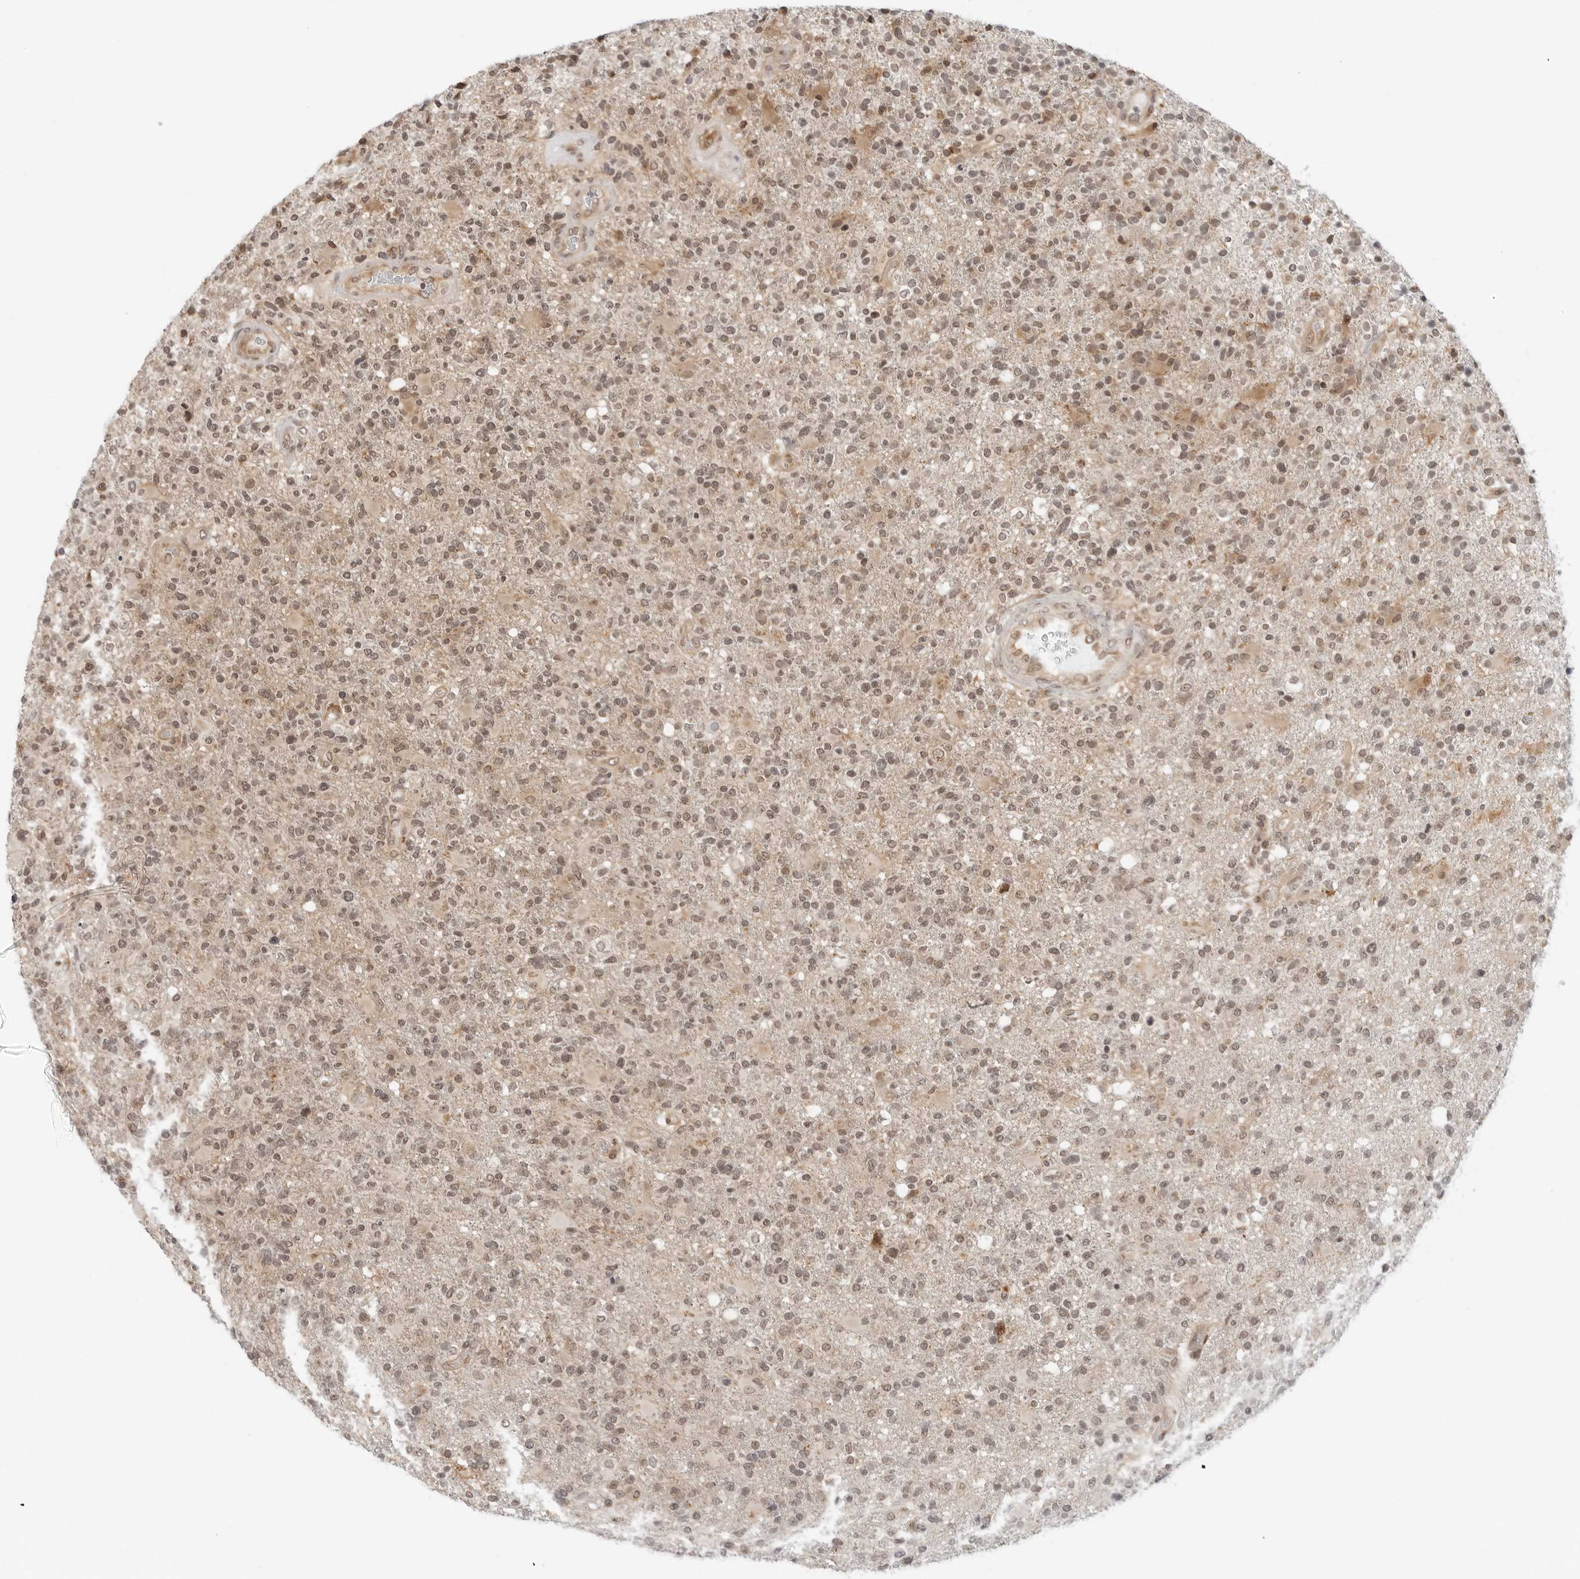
{"staining": {"intensity": "moderate", "quantity": ">75%", "location": "cytoplasmic/membranous,nuclear"}, "tissue": "glioma", "cell_type": "Tumor cells", "image_type": "cancer", "snomed": [{"axis": "morphology", "description": "Glioma, malignant, High grade"}, {"axis": "topography", "description": "Brain"}], "caption": "Human glioma stained for a protein (brown) exhibits moderate cytoplasmic/membranous and nuclear positive positivity in approximately >75% of tumor cells.", "gene": "POLR3GL", "patient": {"sex": "male", "age": 72}}